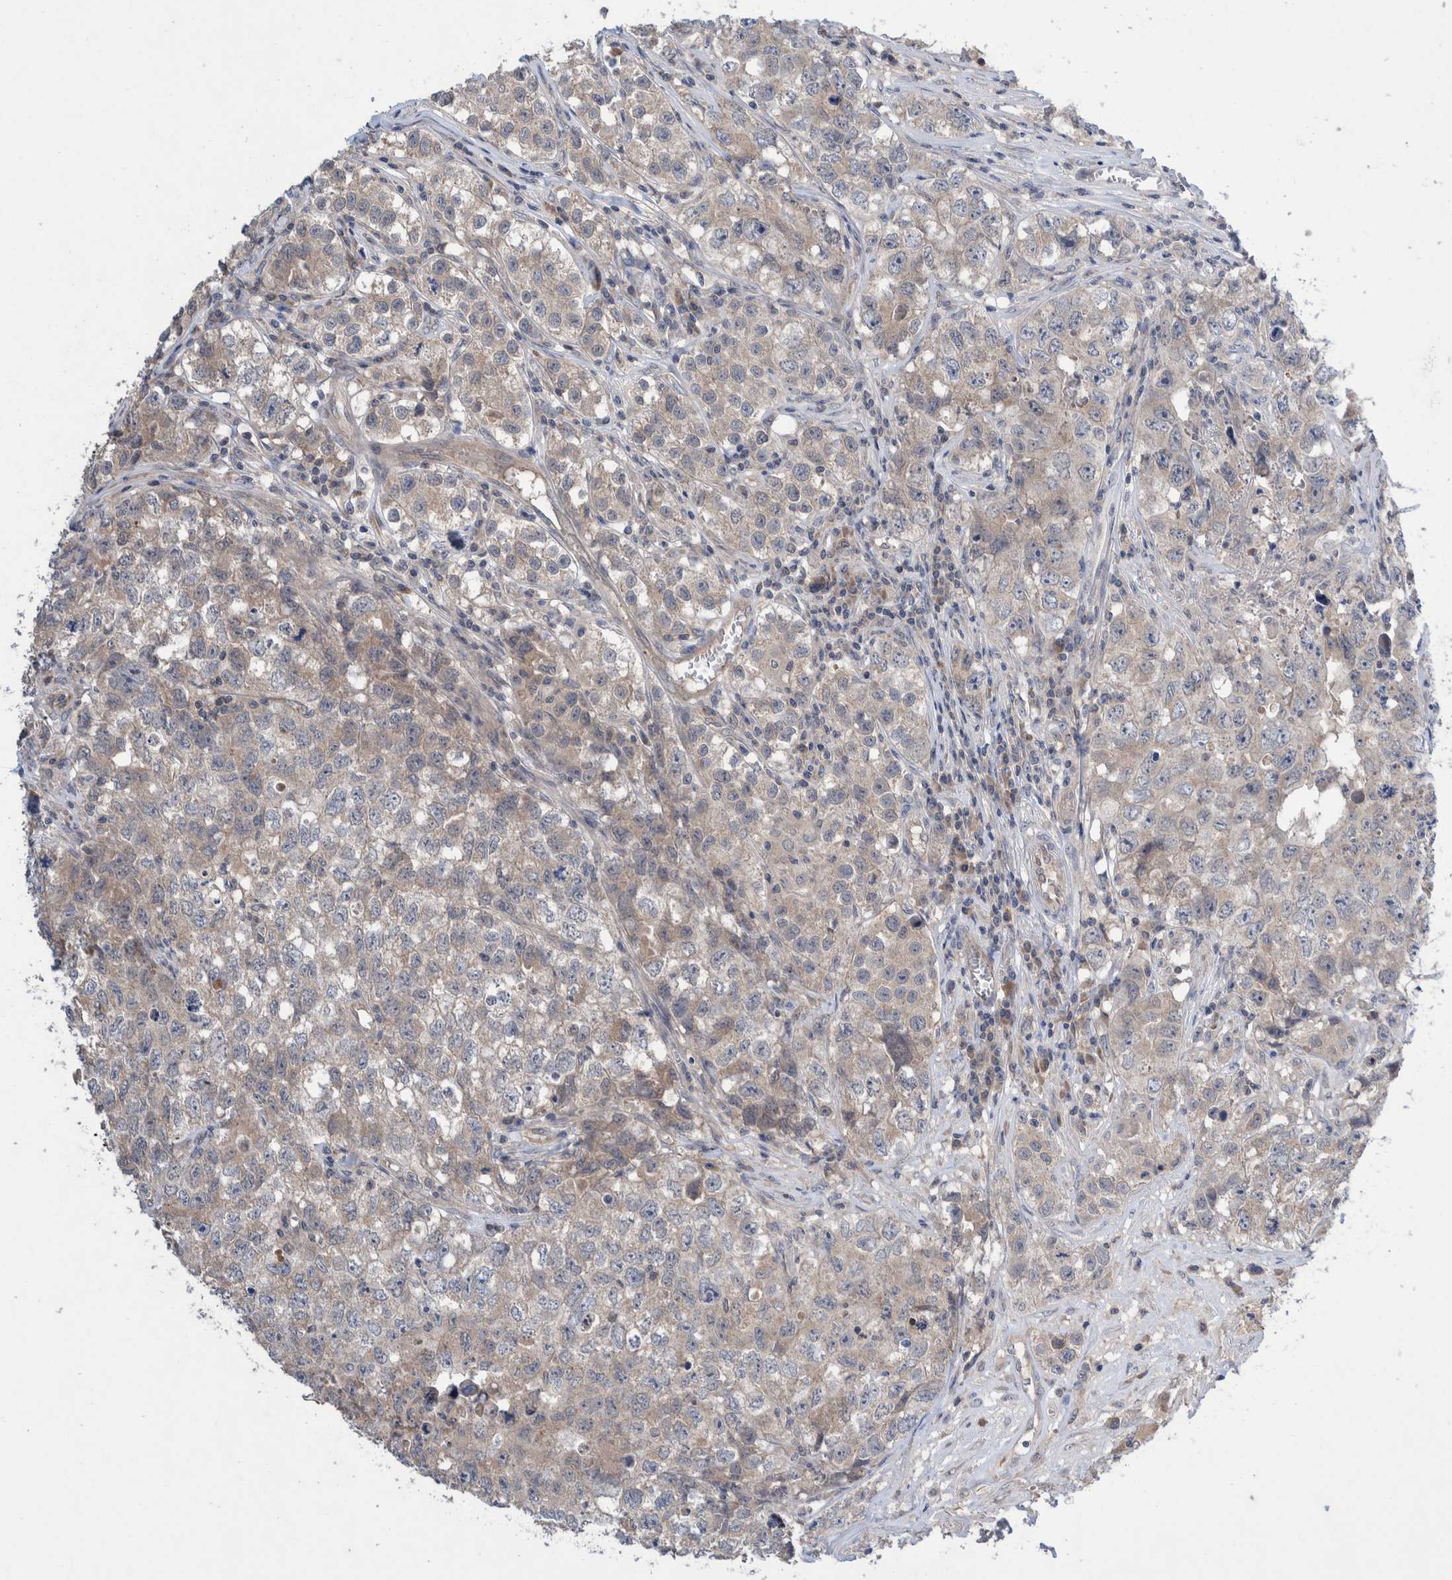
{"staining": {"intensity": "weak", "quantity": "<25%", "location": "cytoplasmic/membranous"}, "tissue": "testis cancer", "cell_type": "Tumor cells", "image_type": "cancer", "snomed": [{"axis": "morphology", "description": "Seminoma, NOS"}, {"axis": "morphology", "description": "Carcinoma, Embryonal, NOS"}, {"axis": "topography", "description": "Testis"}], "caption": "DAB immunohistochemical staining of embryonal carcinoma (testis) displays no significant positivity in tumor cells.", "gene": "PLPBP", "patient": {"sex": "male", "age": 43}}